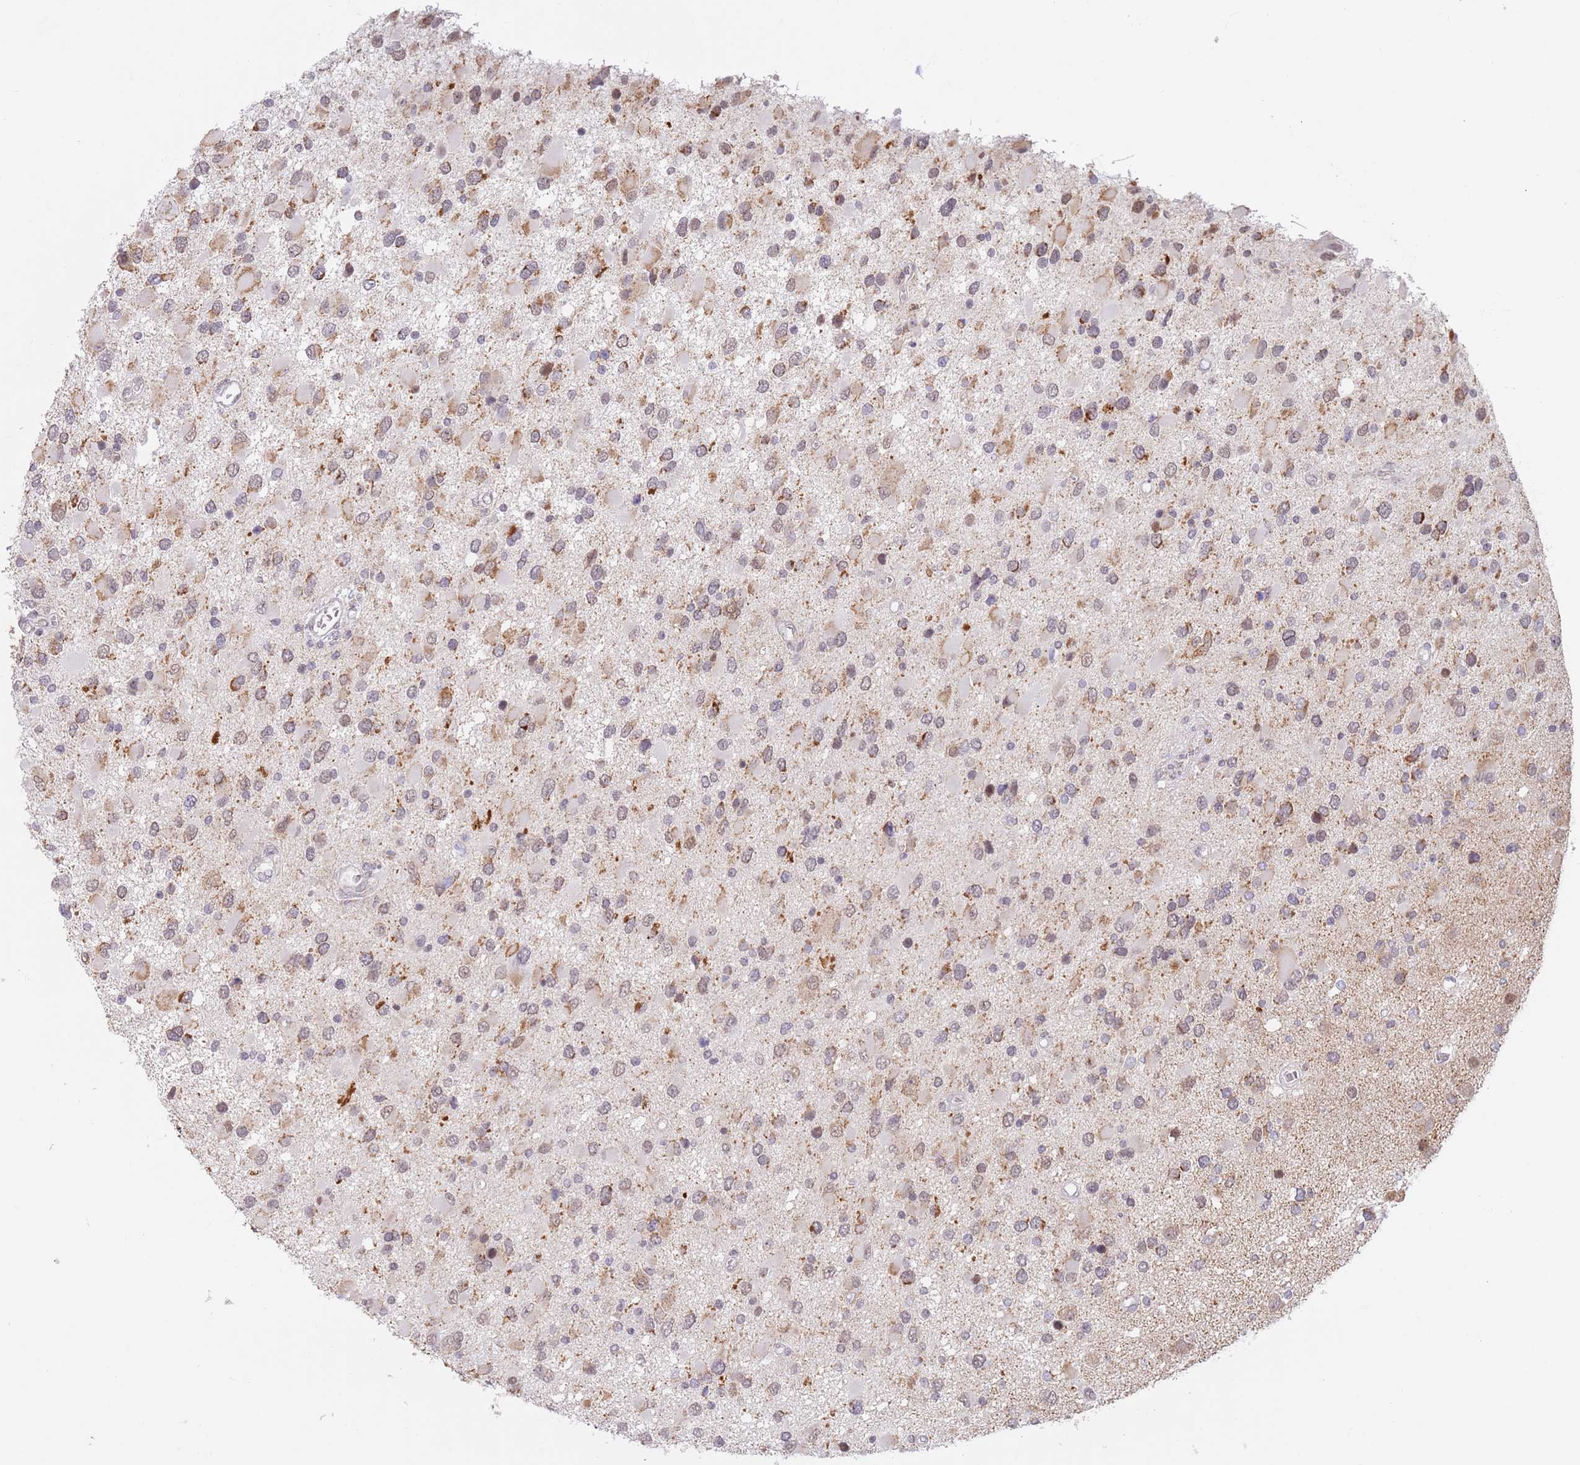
{"staining": {"intensity": "weak", "quantity": "<25%", "location": "cytoplasmic/membranous"}, "tissue": "glioma", "cell_type": "Tumor cells", "image_type": "cancer", "snomed": [{"axis": "morphology", "description": "Glioma, malignant, High grade"}, {"axis": "topography", "description": "Brain"}], "caption": "The micrograph reveals no staining of tumor cells in glioma. (IHC, brightfield microscopy, high magnification).", "gene": "TIMM13", "patient": {"sex": "male", "age": 53}}